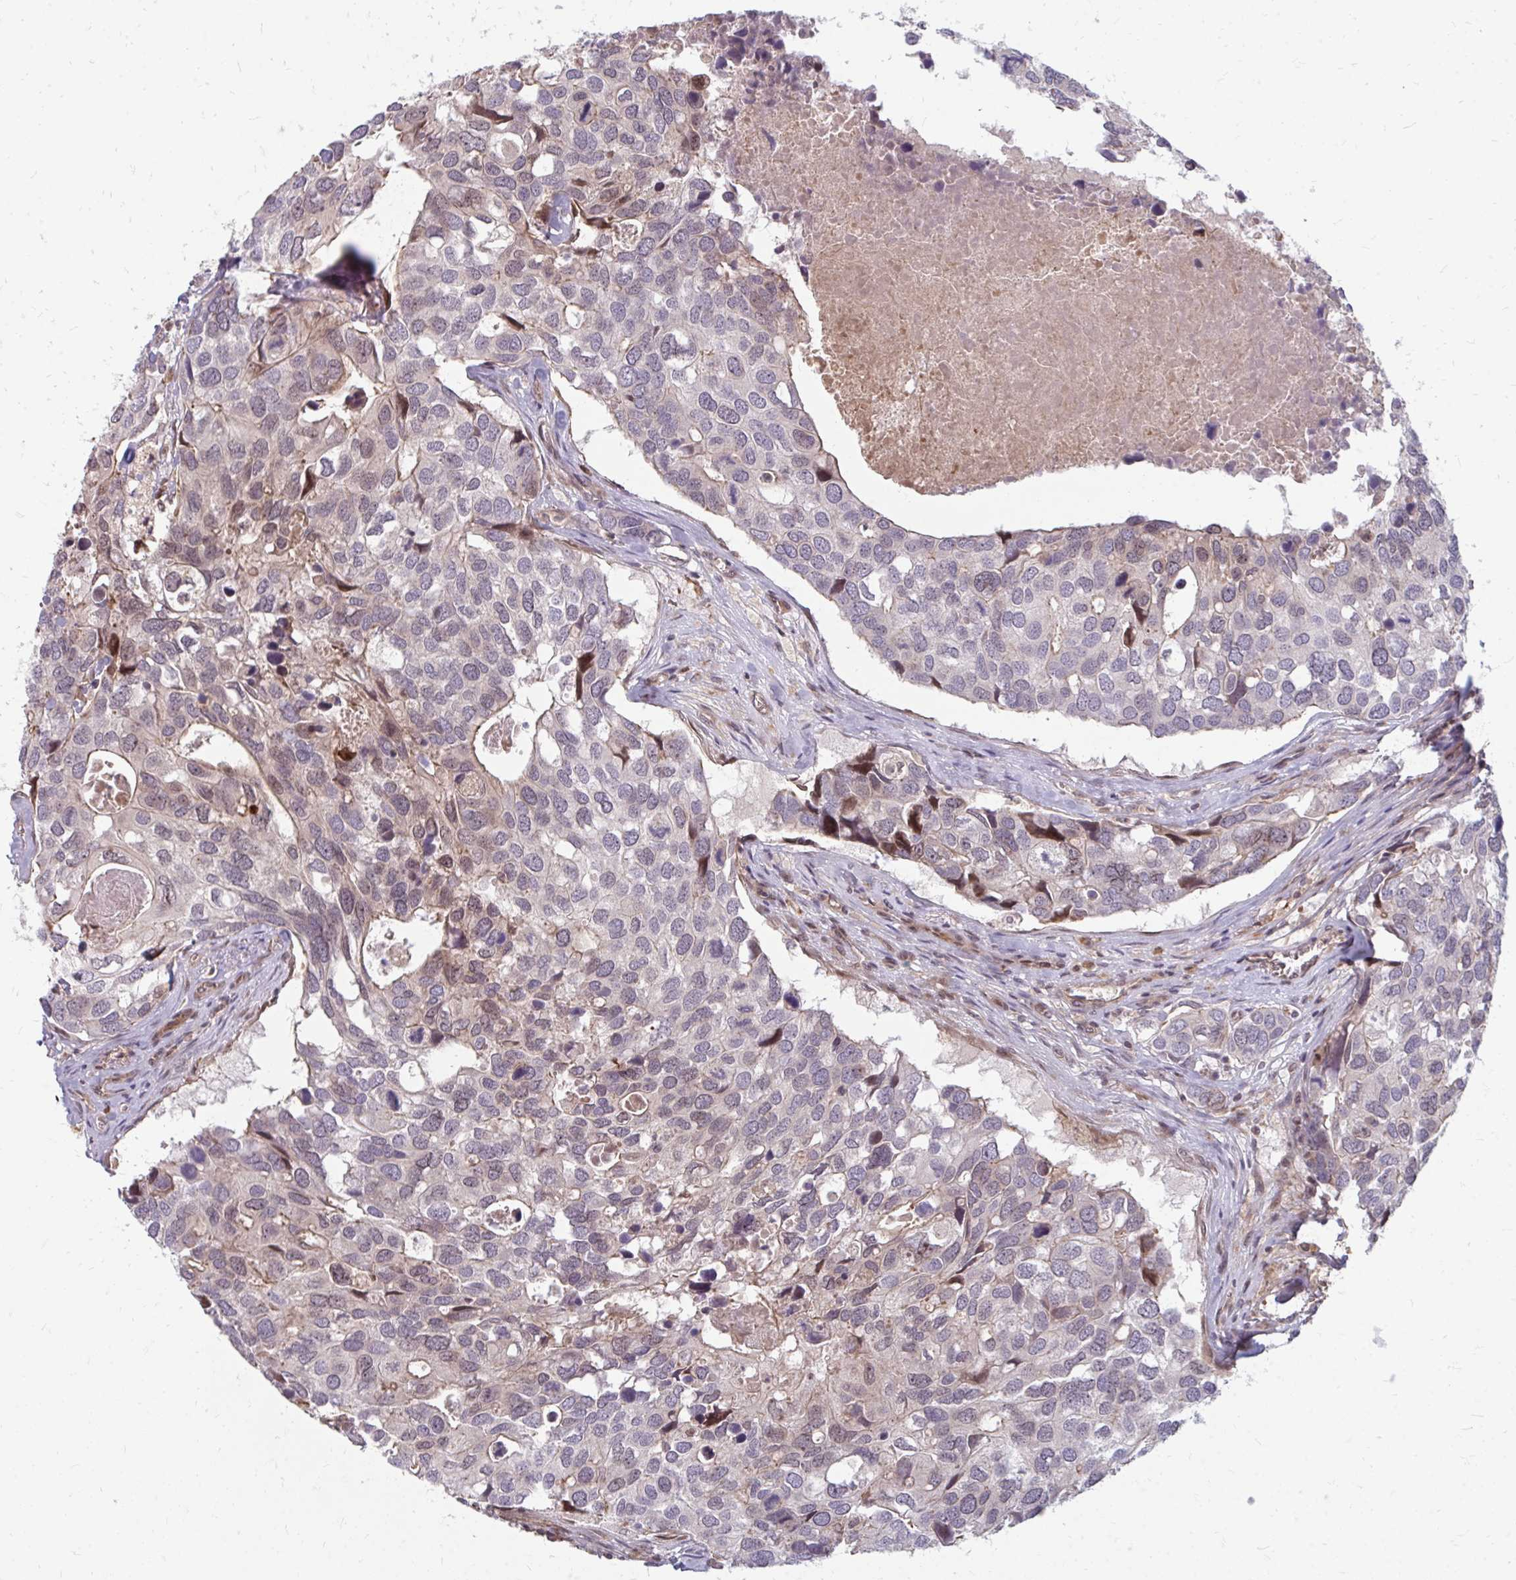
{"staining": {"intensity": "moderate", "quantity": "<25%", "location": "nuclear"}, "tissue": "breast cancer", "cell_type": "Tumor cells", "image_type": "cancer", "snomed": [{"axis": "morphology", "description": "Duct carcinoma"}, {"axis": "topography", "description": "Breast"}], "caption": "Protein staining demonstrates moderate nuclear staining in approximately <25% of tumor cells in intraductal carcinoma (breast).", "gene": "ZNF285", "patient": {"sex": "female", "age": 83}}